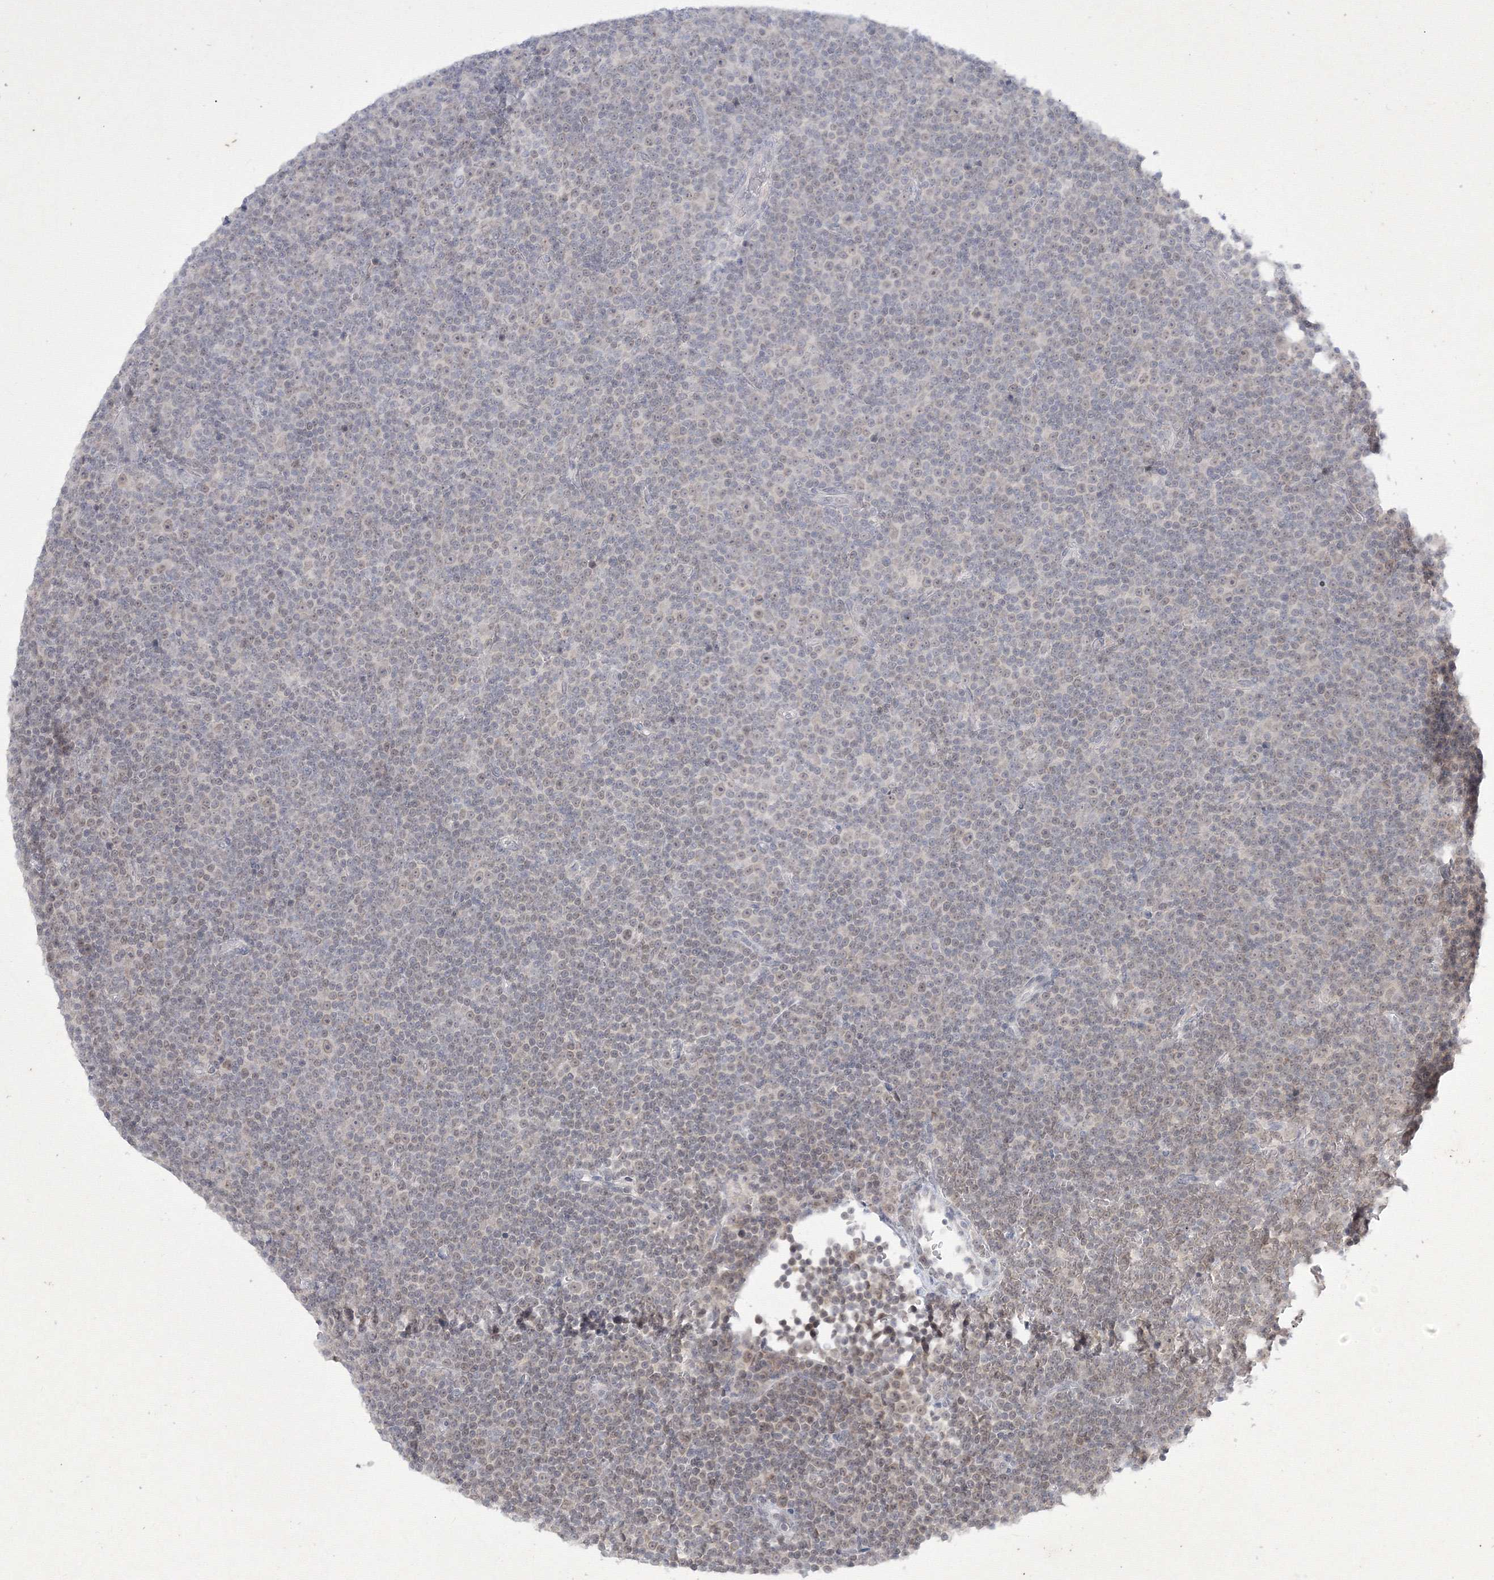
{"staining": {"intensity": "negative", "quantity": "none", "location": "none"}, "tissue": "lymphoma", "cell_type": "Tumor cells", "image_type": "cancer", "snomed": [{"axis": "morphology", "description": "Malignant lymphoma, non-Hodgkin's type, Low grade"}, {"axis": "topography", "description": "Lymph node"}], "caption": "There is no significant staining in tumor cells of lymphoma. (Brightfield microscopy of DAB immunohistochemistry at high magnification).", "gene": "NXPE3", "patient": {"sex": "female", "age": 67}}